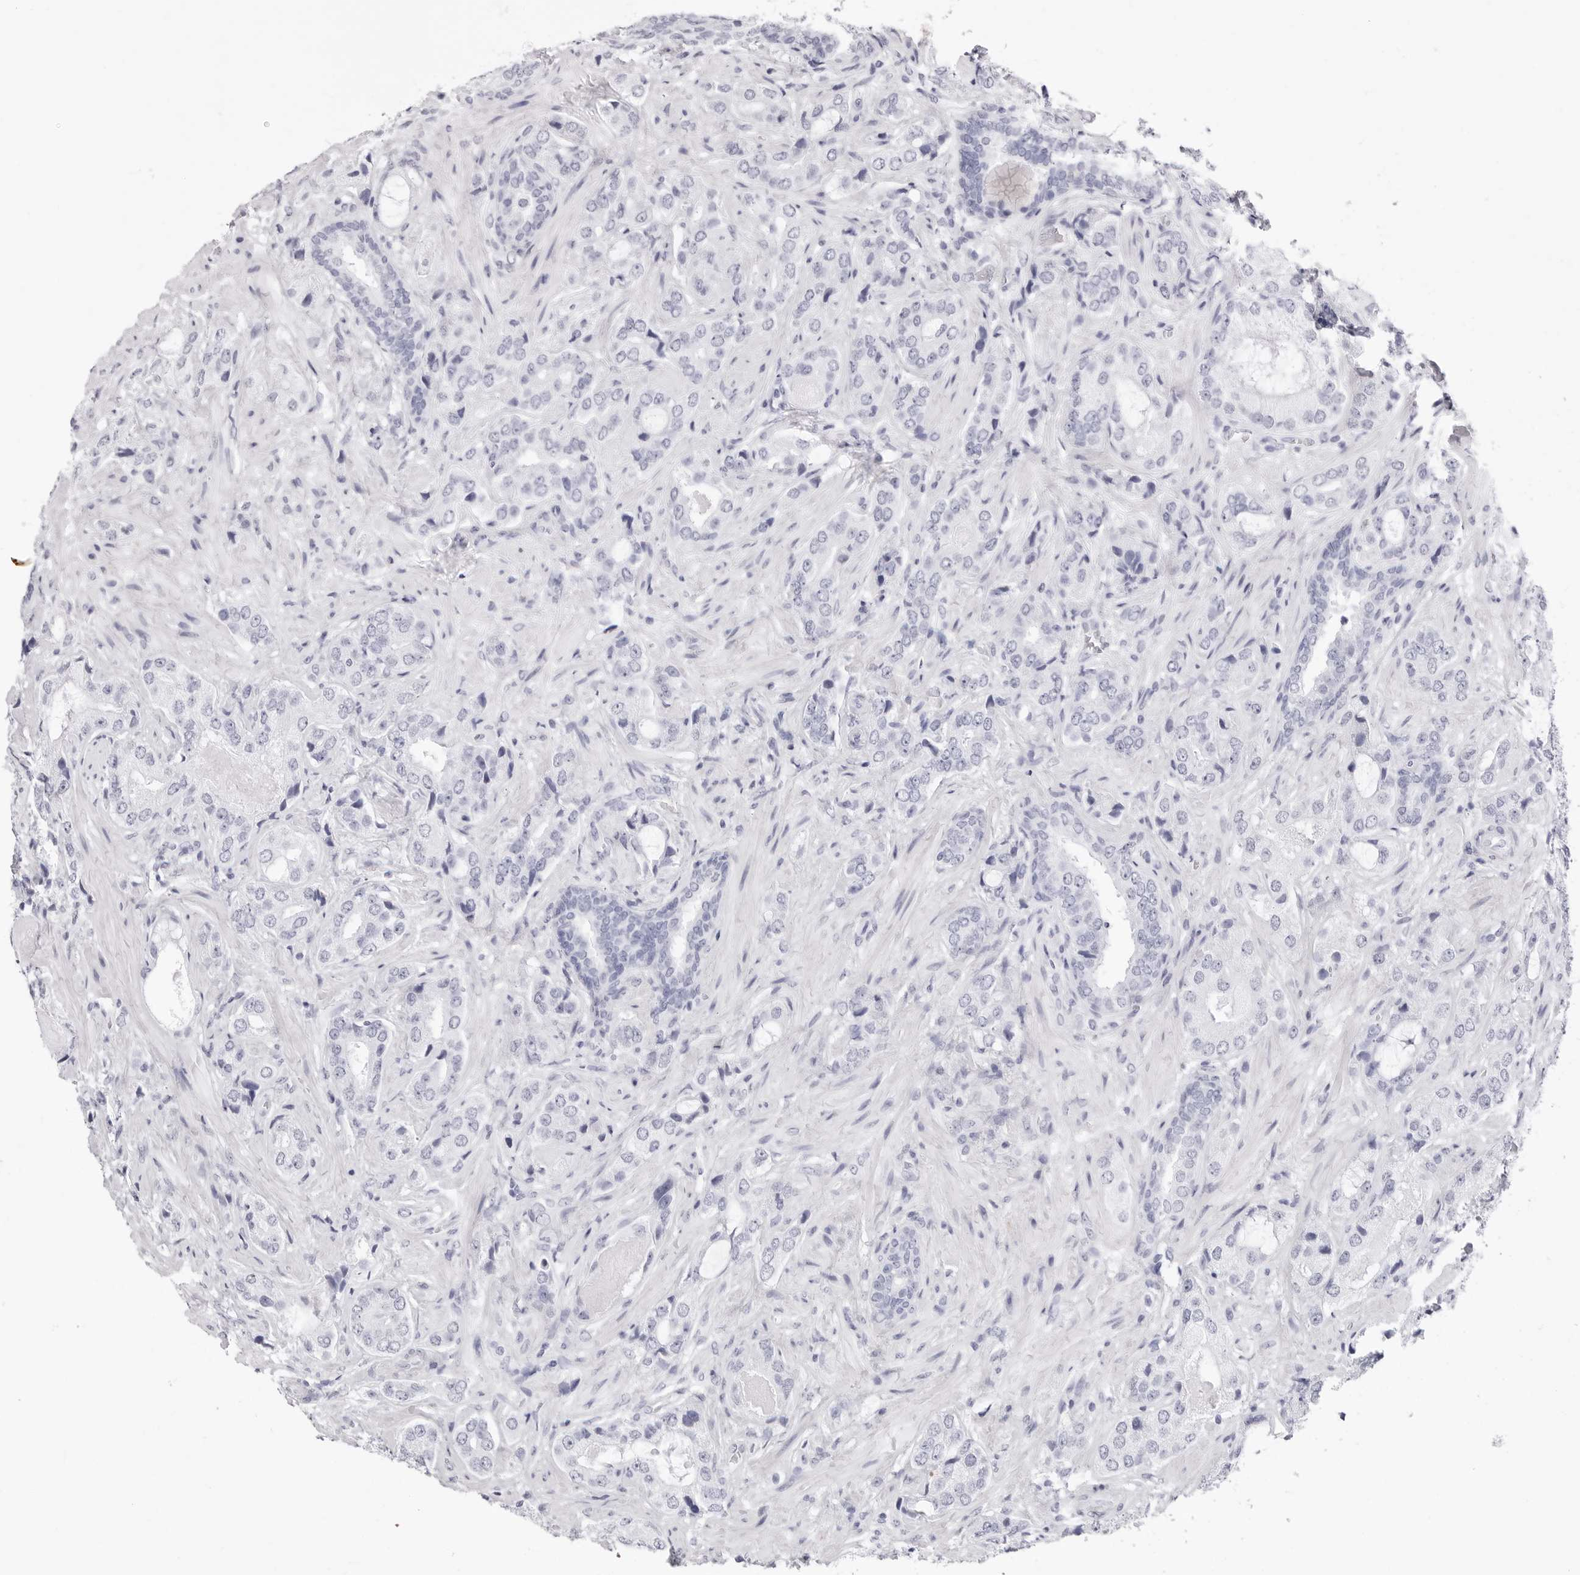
{"staining": {"intensity": "negative", "quantity": "none", "location": "none"}, "tissue": "prostate cancer", "cell_type": "Tumor cells", "image_type": "cancer", "snomed": [{"axis": "morphology", "description": "Normal tissue, NOS"}, {"axis": "morphology", "description": "Adenocarcinoma, High grade"}, {"axis": "topography", "description": "Prostate"}, {"axis": "topography", "description": "Peripheral nerve tissue"}], "caption": "Prostate cancer (high-grade adenocarcinoma) was stained to show a protein in brown. There is no significant expression in tumor cells.", "gene": "TSSK1B", "patient": {"sex": "male", "age": 59}}